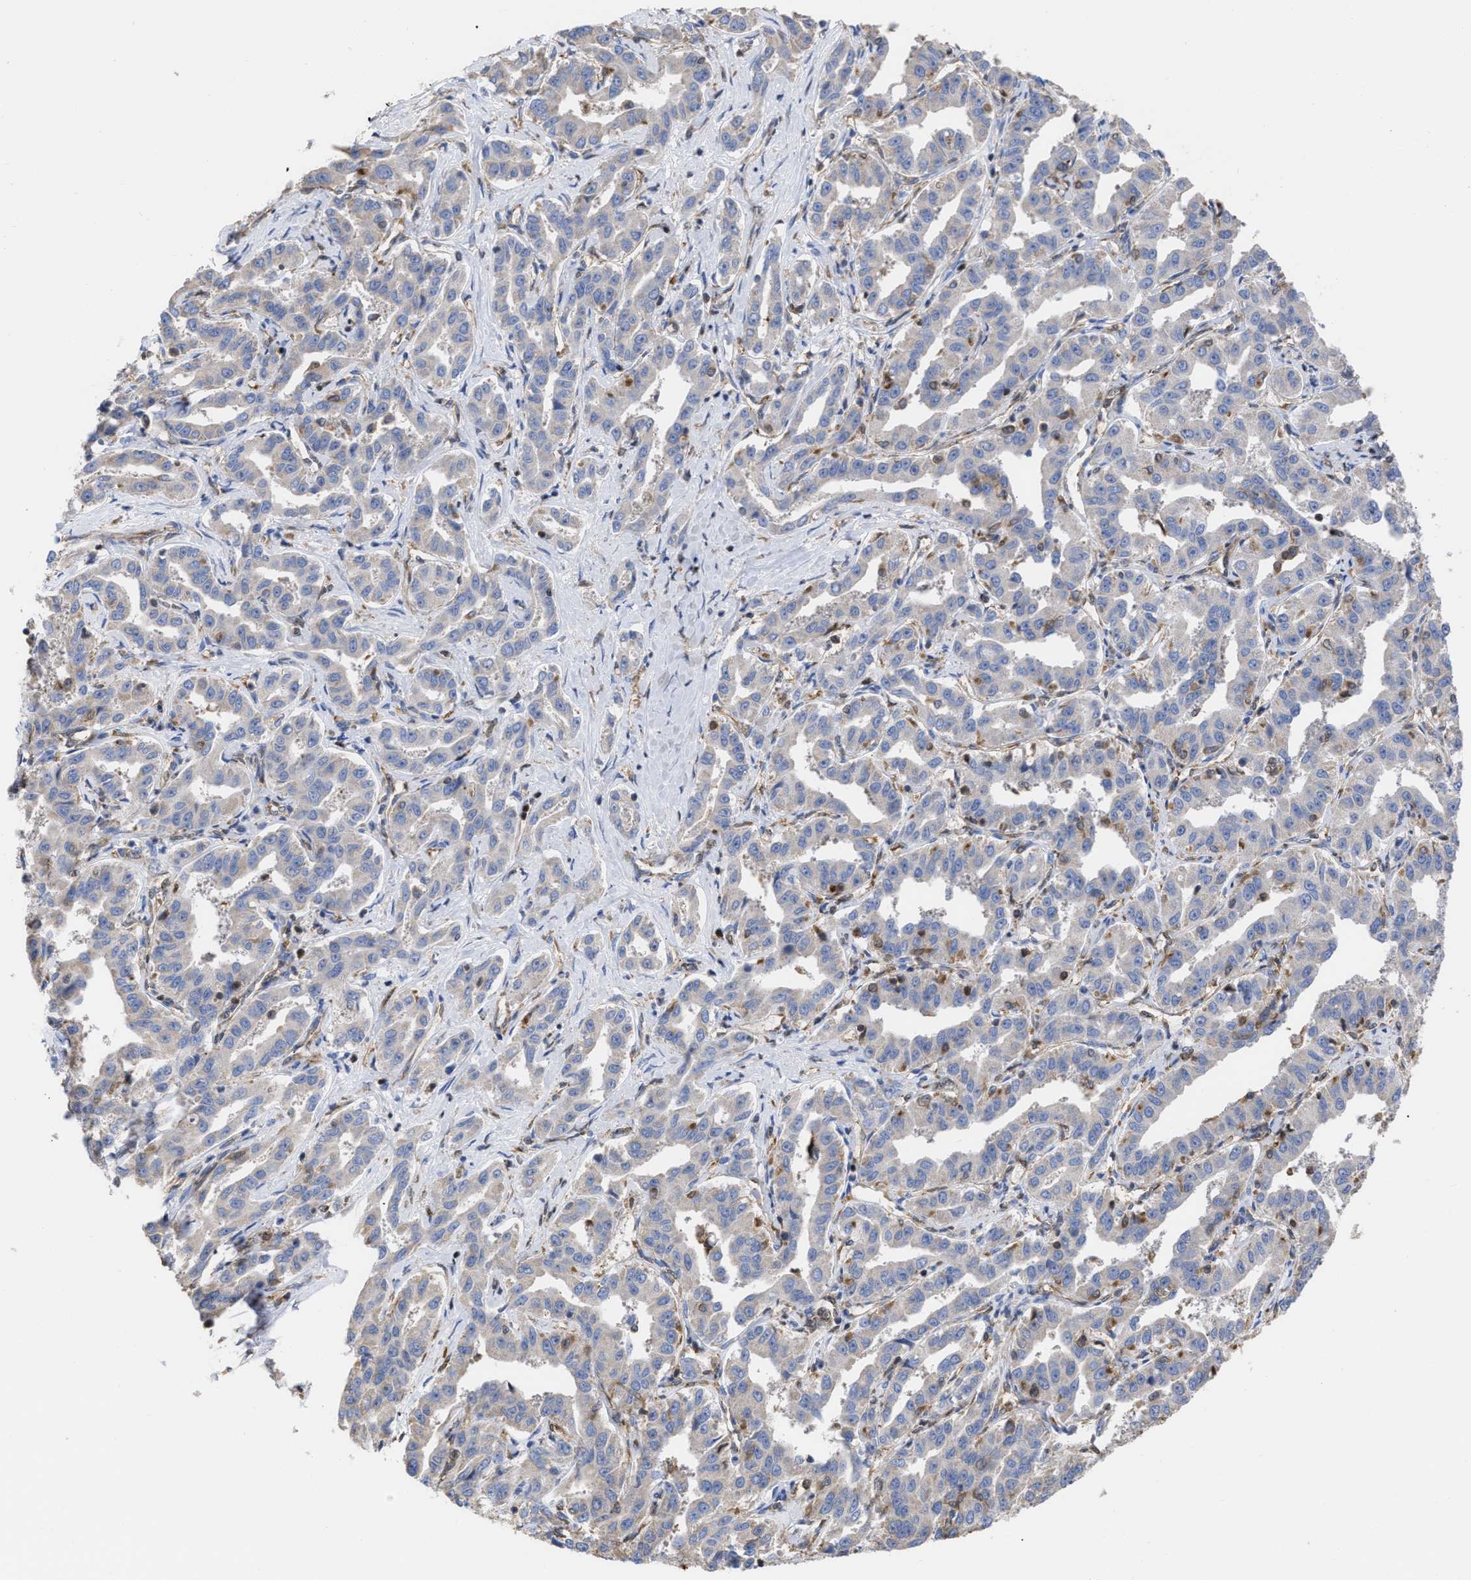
{"staining": {"intensity": "negative", "quantity": "none", "location": "none"}, "tissue": "liver cancer", "cell_type": "Tumor cells", "image_type": "cancer", "snomed": [{"axis": "morphology", "description": "Cholangiocarcinoma"}, {"axis": "topography", "description": "Liver"}], "caption": "Immunohistochemical staining of liver cancer exhibits no significant positivity in tumor cells.", "gene": "GIMAP4", "patient": {"sex": "male", "age": 59}}